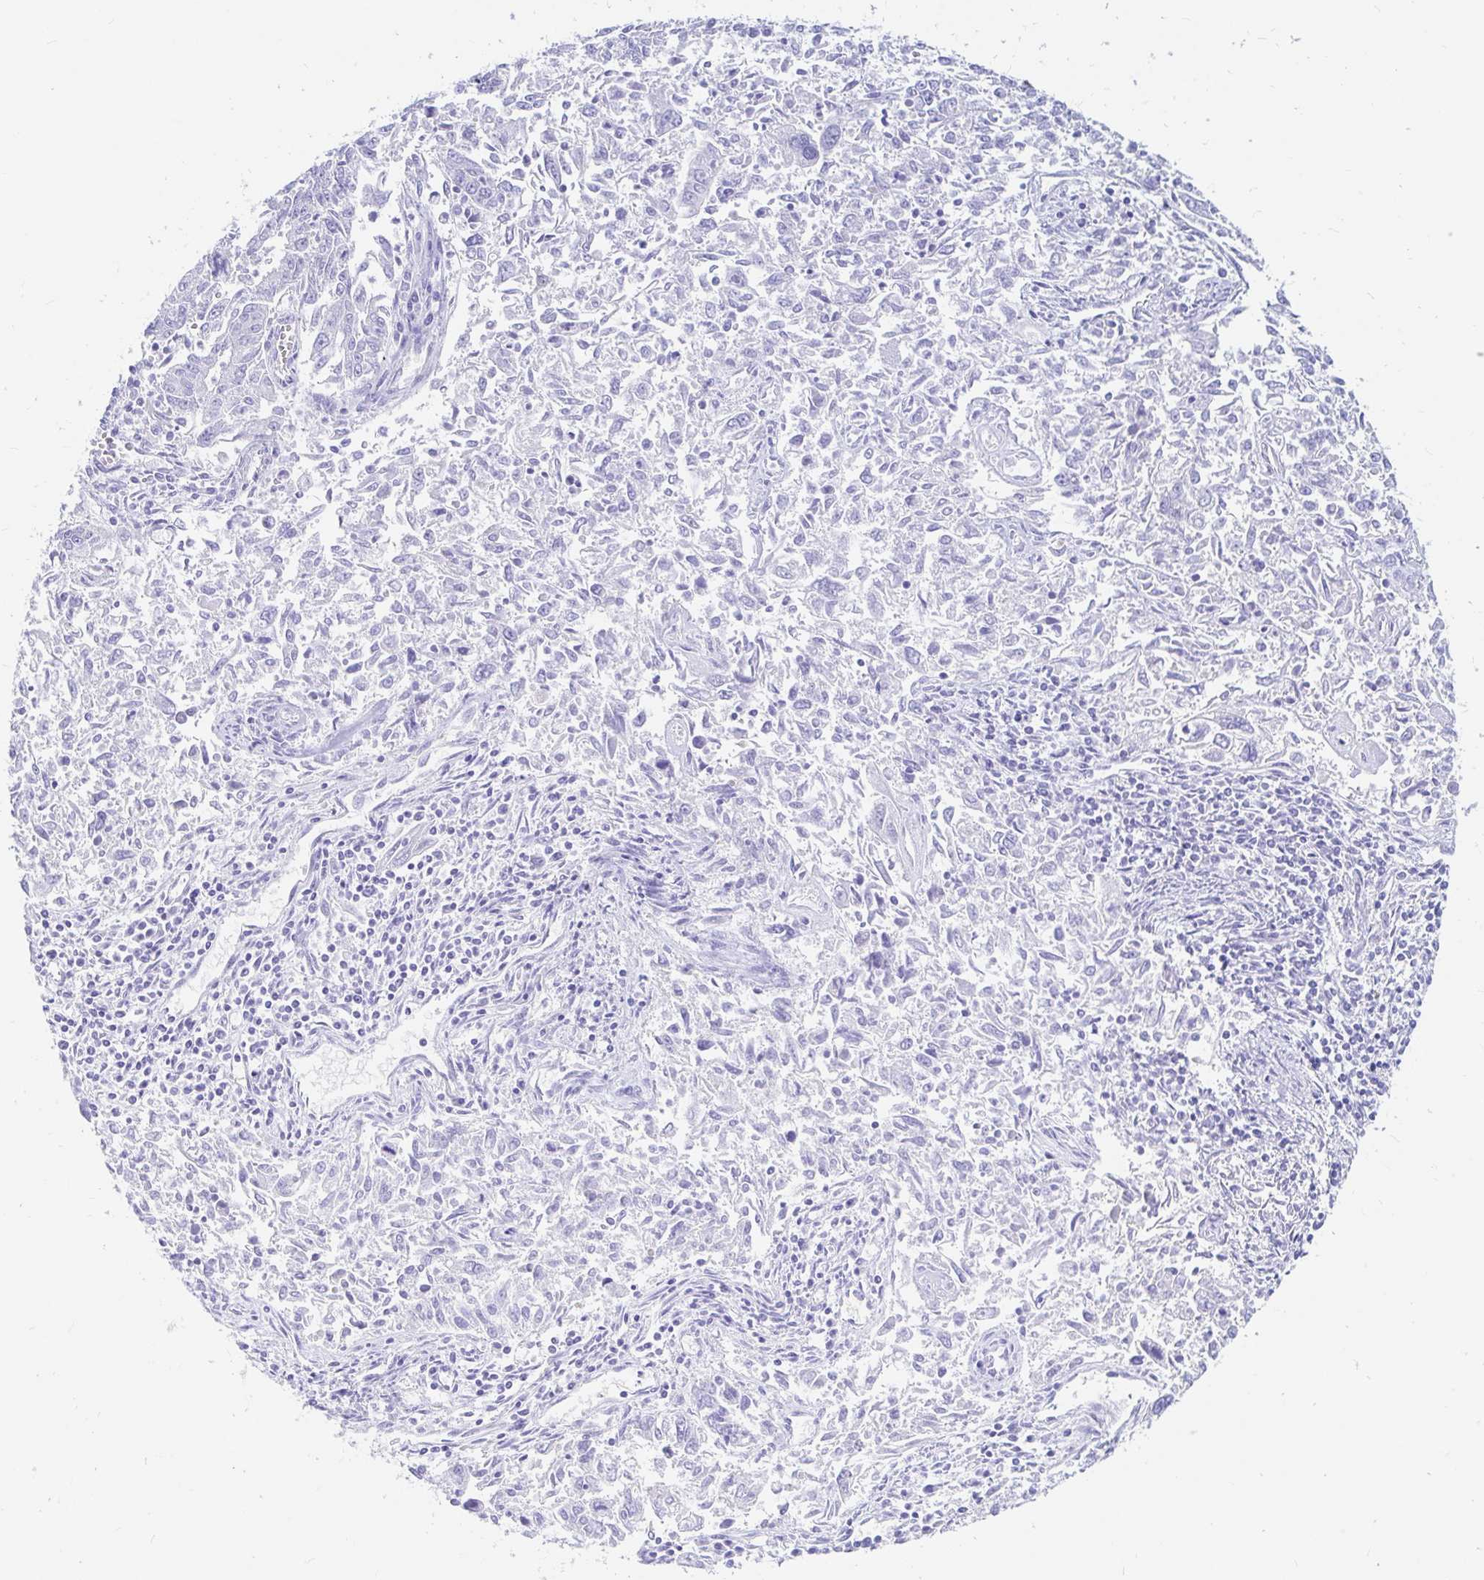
{"staining": {"intensity": "negative", "quantity": "none", "location": "none"}, "tissue": "endometrial cancer", "cell_type": "Tumor cells", "image_type": "cancer", "snomed": [{"axis": "morphology", "description": "Adenocarcinoma, NOS"}, {"axis": "topography", "description": "Endometrium"}], "caption": "Immunohistochemistry of endometrial adenocarcinoma exhibits no positivity in tumor cells.", "gene": "PPP1R1B", "patient": {"sex": "female", "age": 42}}